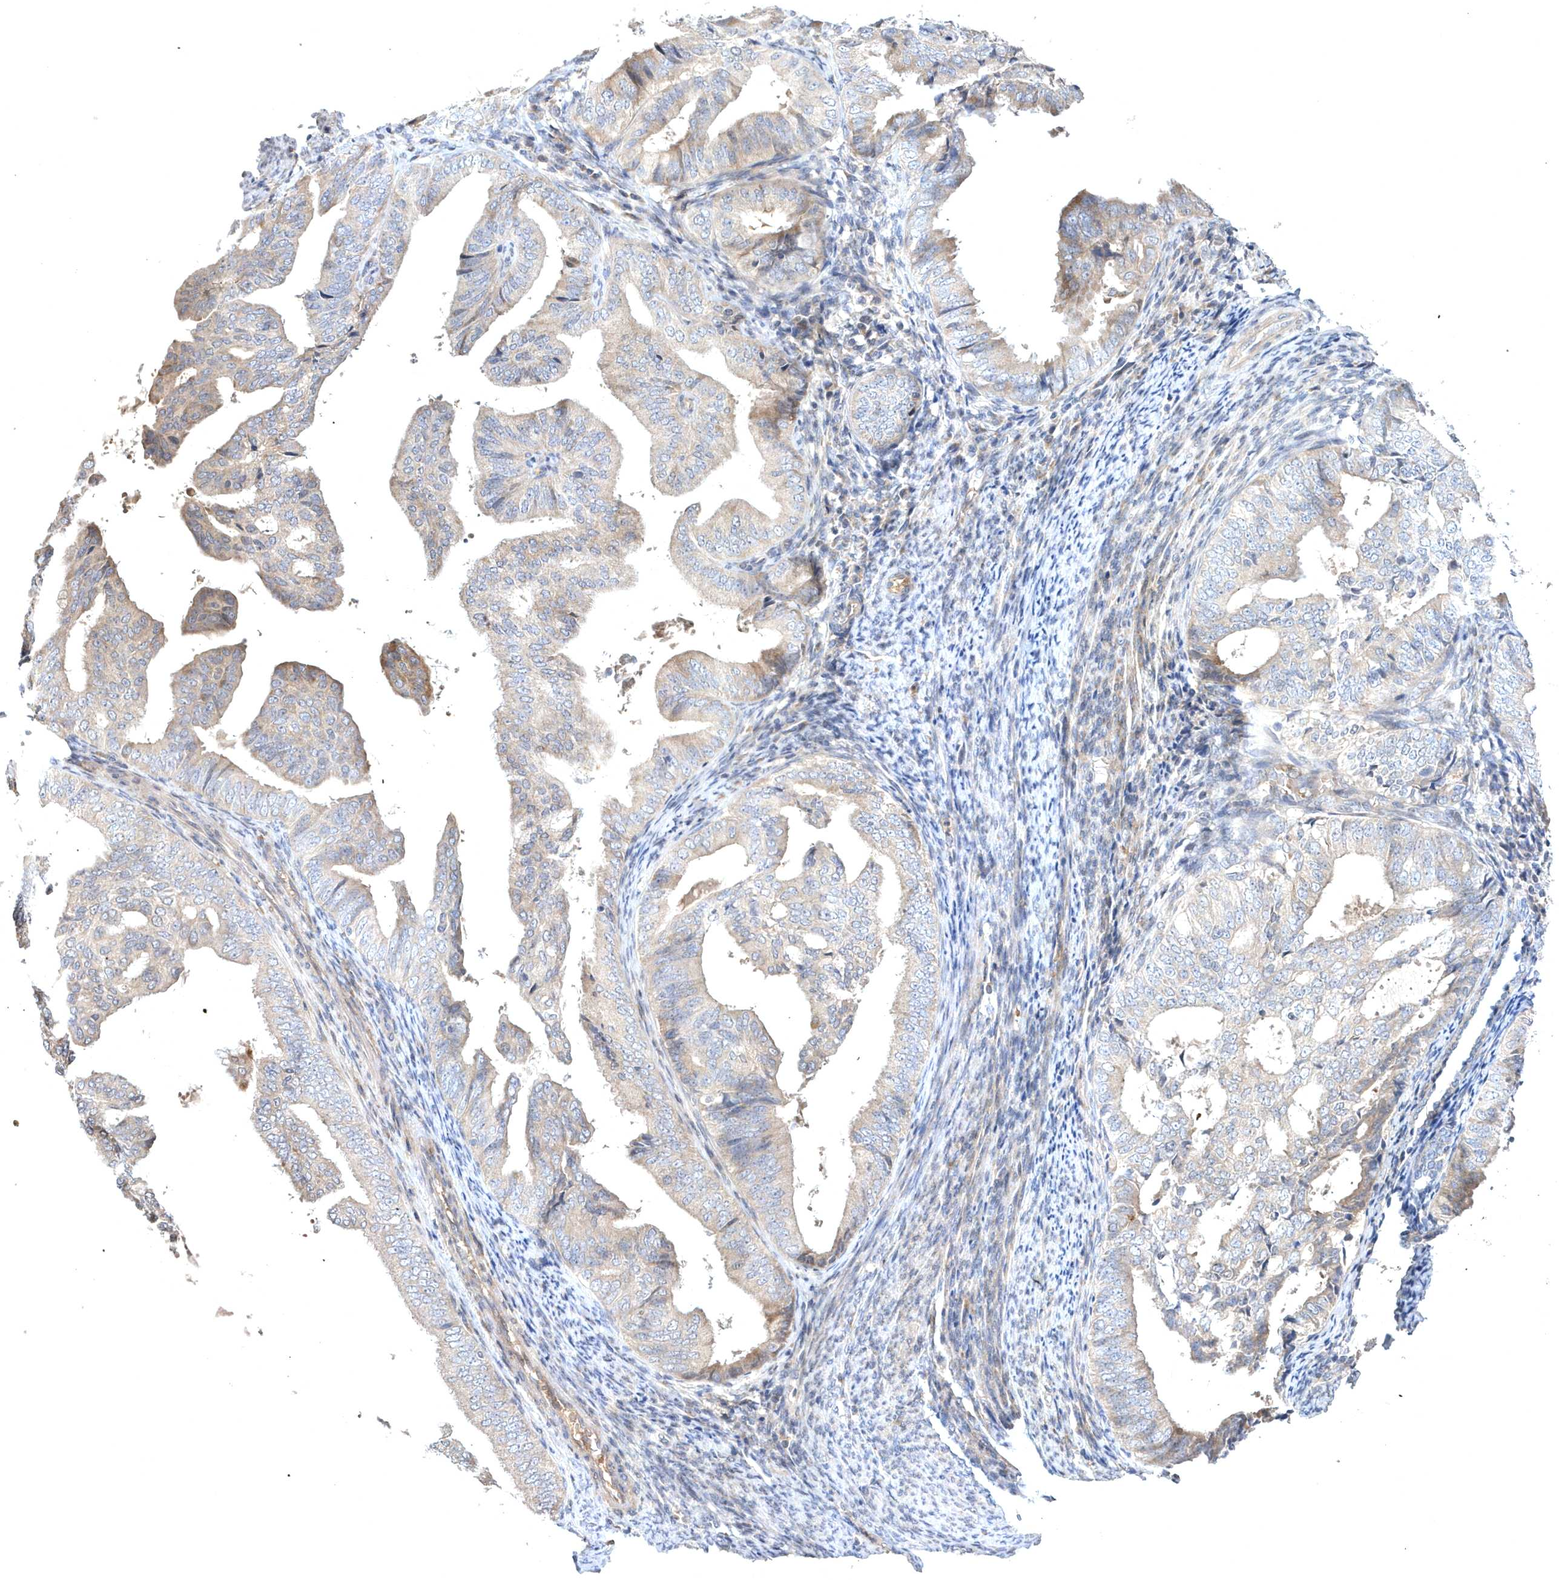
{"staining": {"intensity": "weak", "quantity": "<25%", "location": "cytoplasmic/membranous"}, "tissue": "endometrial cancer", "cell_type": "Tumor cells", "image_type": "cancer", "snomed": [{"axis": "morphology", "description": "Adenocarcinoma, NOS"}, {"axis": "topography", "description": "Endometrium"}], "caption": "An IHC micrograph of endometrial adenocarcinoma is shown. There is no staining in tumor cells of endometrial adenocarcinoma.", "gene": "HMGCS1", "patient": {"sex": "female", "age": 58}}